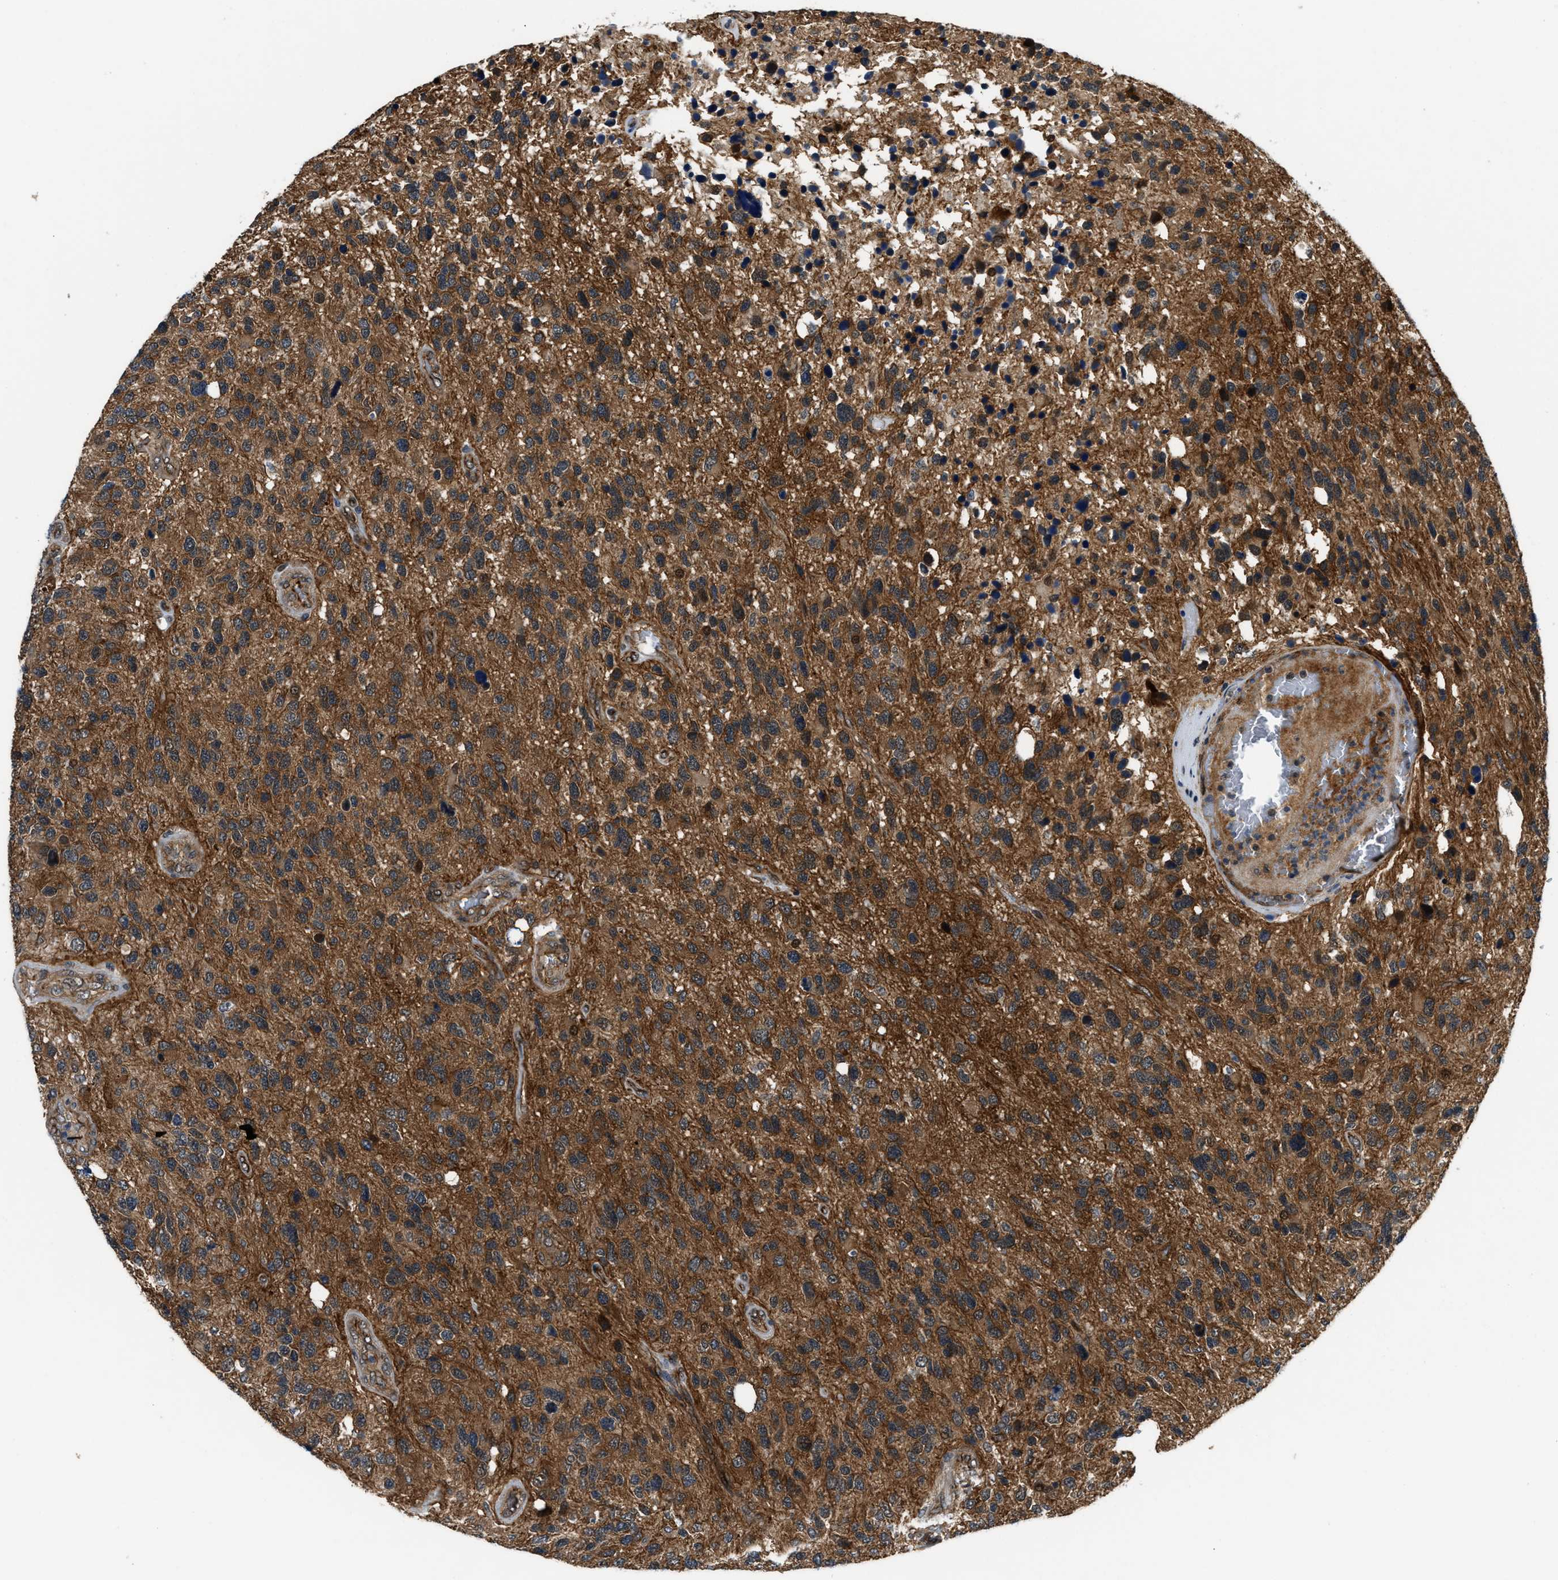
{"staining": {"intensity": "moderate", "quantity": ">75%", "location": "cytoplasmic/membranous"}, "tissue": "glioma", "cell_type": "Tumor cells", "image_type": "cancer", "snomed": [{"axis": "morphology", "description": "Glioma, malignant, High grade"}, {"axis": "topography", "description": "Brain"}], "caption": "IHC photomicrograph of neoplastic tissue: human glioma stained using IHC exhibits medium levels of moderate protein expression localized specifically in the cytoplasmic/membranous of tumor cells, appearing as a cytoplasmic/membranous brown color.", "gene": "COPS2", "patient": {"sex": "female", "age": 58}}